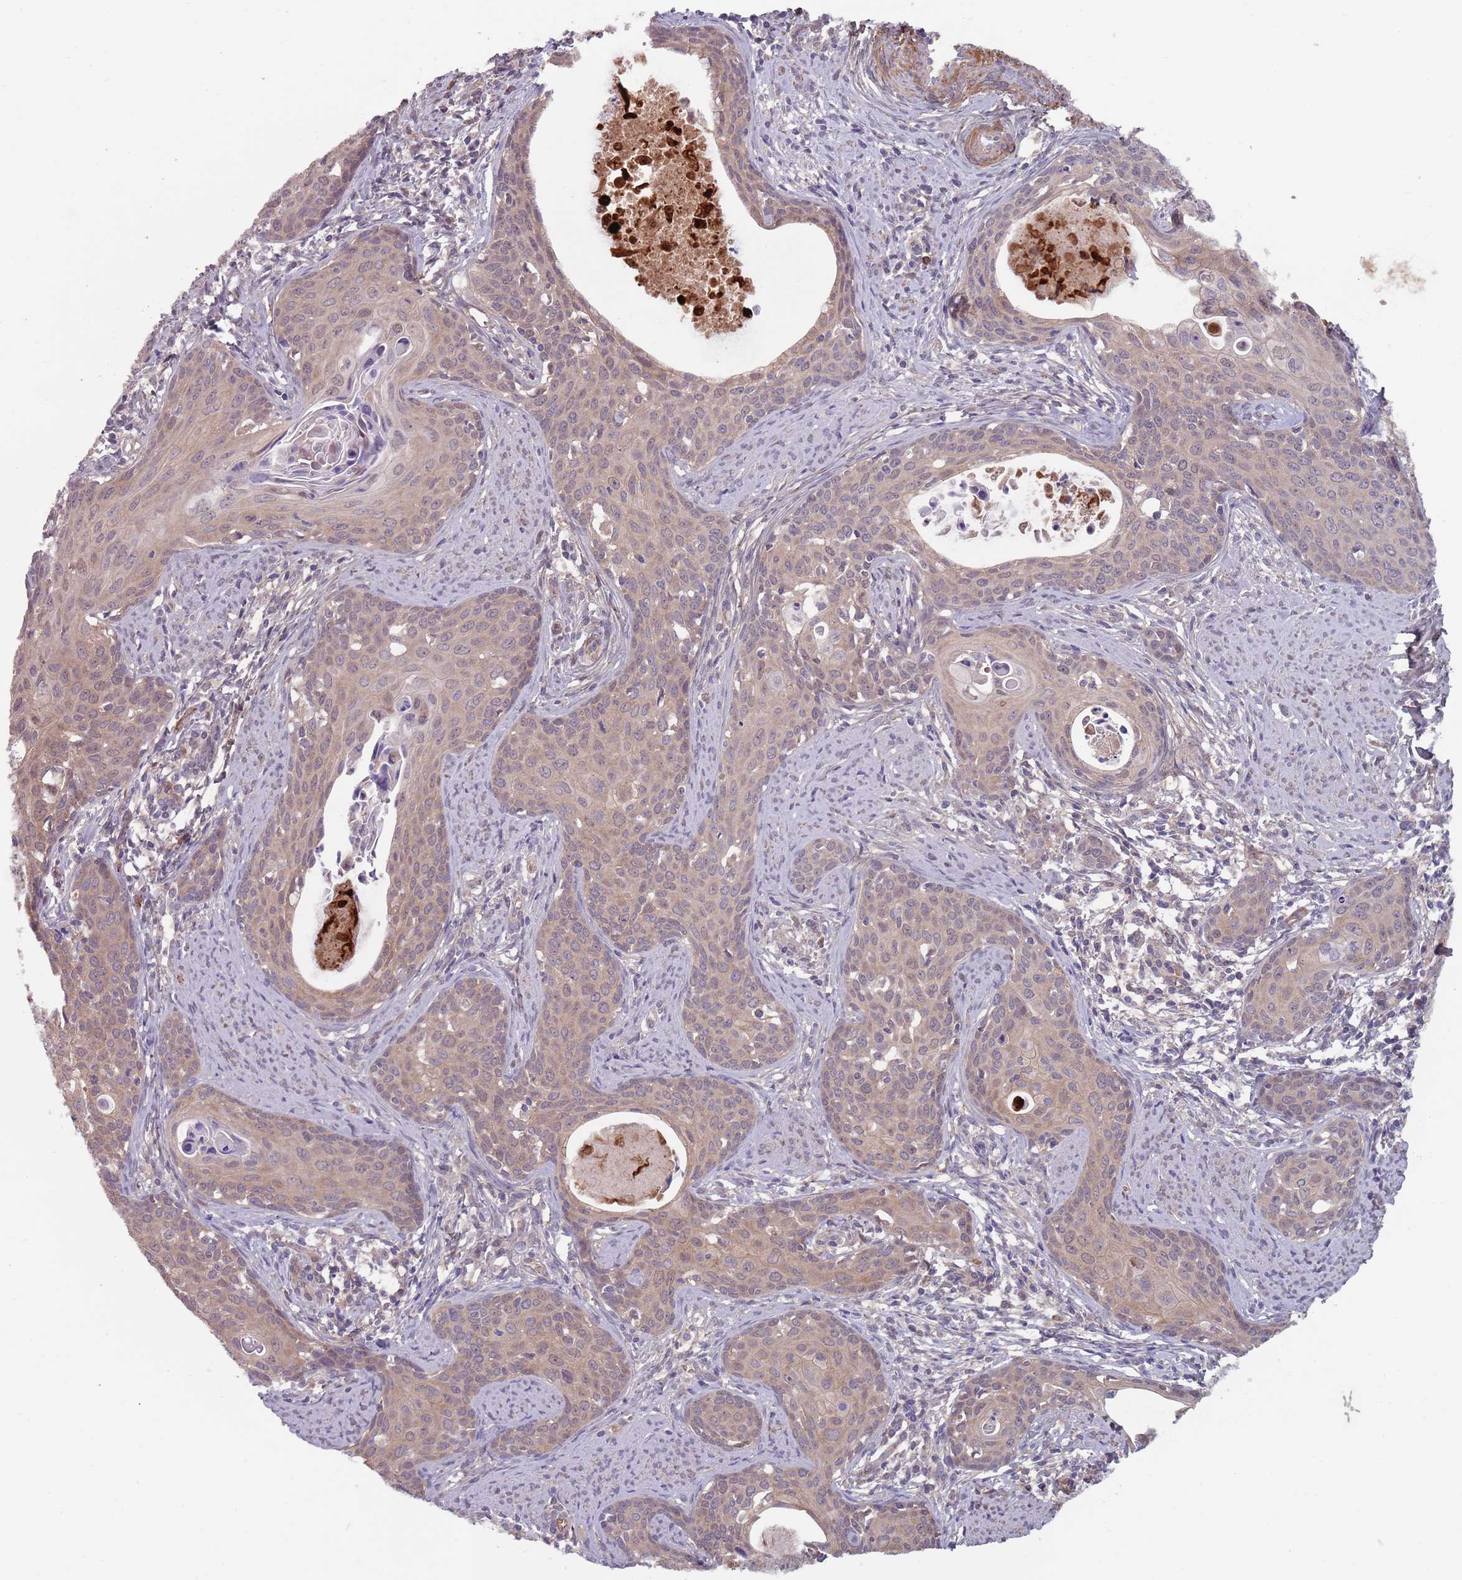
{"staining": {"intensity": "weak", "quantity": "25%-75%", "location": "cytoplasmic/membranous"}, "tissue": "cervical cancer", "cell_type": "Tumor cells", "image_type": "cancer", "snomed": [{"axis": "morphology", "description": "Squamous cell carcinoma, NOS"}, {"axis": "topography", "description": "Cervix"}], "caption": "IHC image of neoplastic tissue: cervical cancer (squamous cell carcinoma) stained using IHC shows low levels of weak protein expression localized specifically in the cytoplasmic/membranous of tumor cells, appearing as a cytoplasmic/membranous brown color.", "gene": "CLNS1A", "patient": {"sex": "female", "age": 46}}